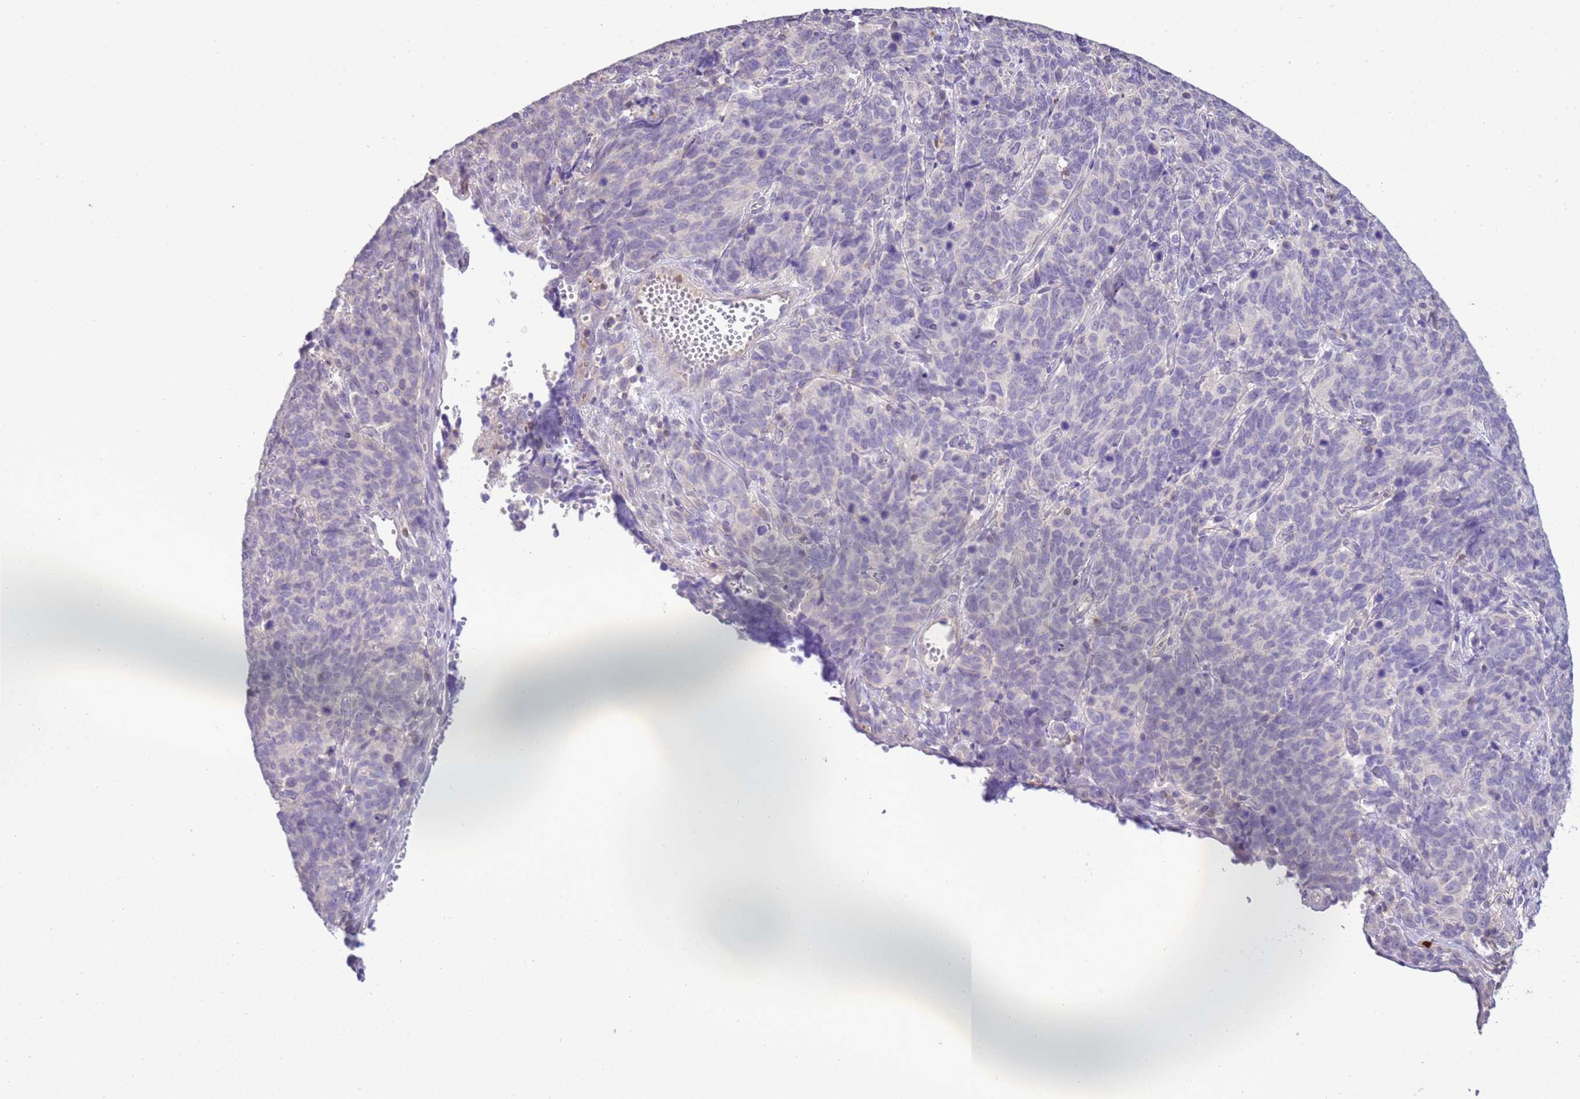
{"staining": {"intensity": "negative", "quantity": "none", "location": "none"}, "tissue": "cervical cancer", "cell_type": "Tumor cells", "image_type": "cancer", "snomed": [{"axis": "morphology", "description": "Squamous cell carcinoma, NOS"}, {"axis": "topography", "description": "Cervix"}], "caption": "This photomicrograph is of cervical cancer stained with immunohistochemistry (IHC) to label a protein in brown with the nuclei are counter-stained blue. There is no staining in tumor cells.", "gene": "IL2RG", "patient": {"sex": "female", "age": 60}}